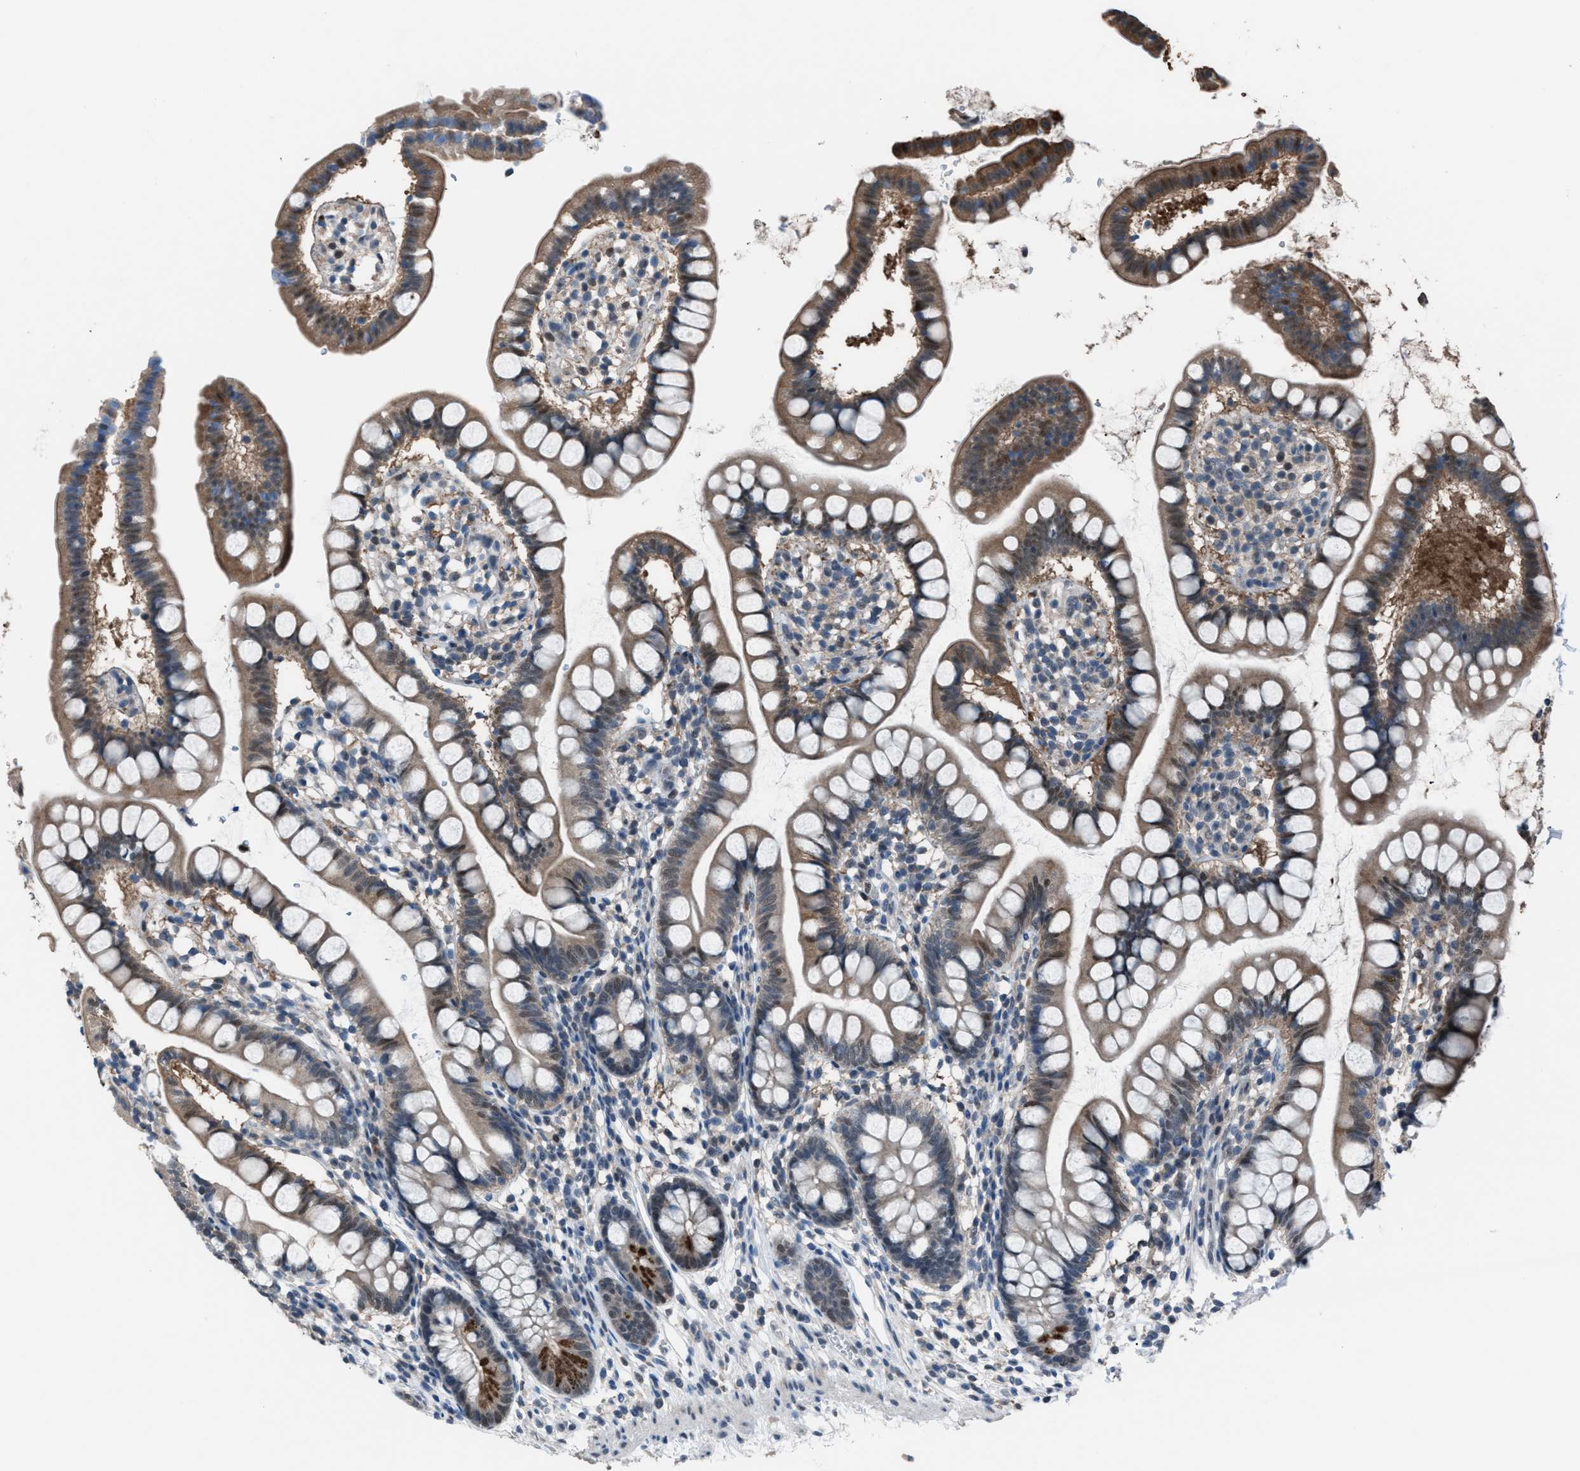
{"staining": {"intensity": "moderate", "quantity": "25%-75%", "location": "cytoplasmic/membranous,nuclear"}, "tissue": "small intestine", "cell_type": "Glandular cells", "image_type": "normal", "snomed": [{"axis": "morphology", "description": "Normal tissue, NOS"}, {"axis": "topography", "description": "Small intestine"}], "caption": "The micrograph displays staining of benign small intestine, revealing moderate cytoplasmic/membranous,nuclear protein positivity (brown color) within glandular cells. Immunohistochemistry (ihc) stains the protein of interest in brown and the nuclei are stained blue.", "gene": "ZNF276", "patient": {"sex": "female", "age": 84}}